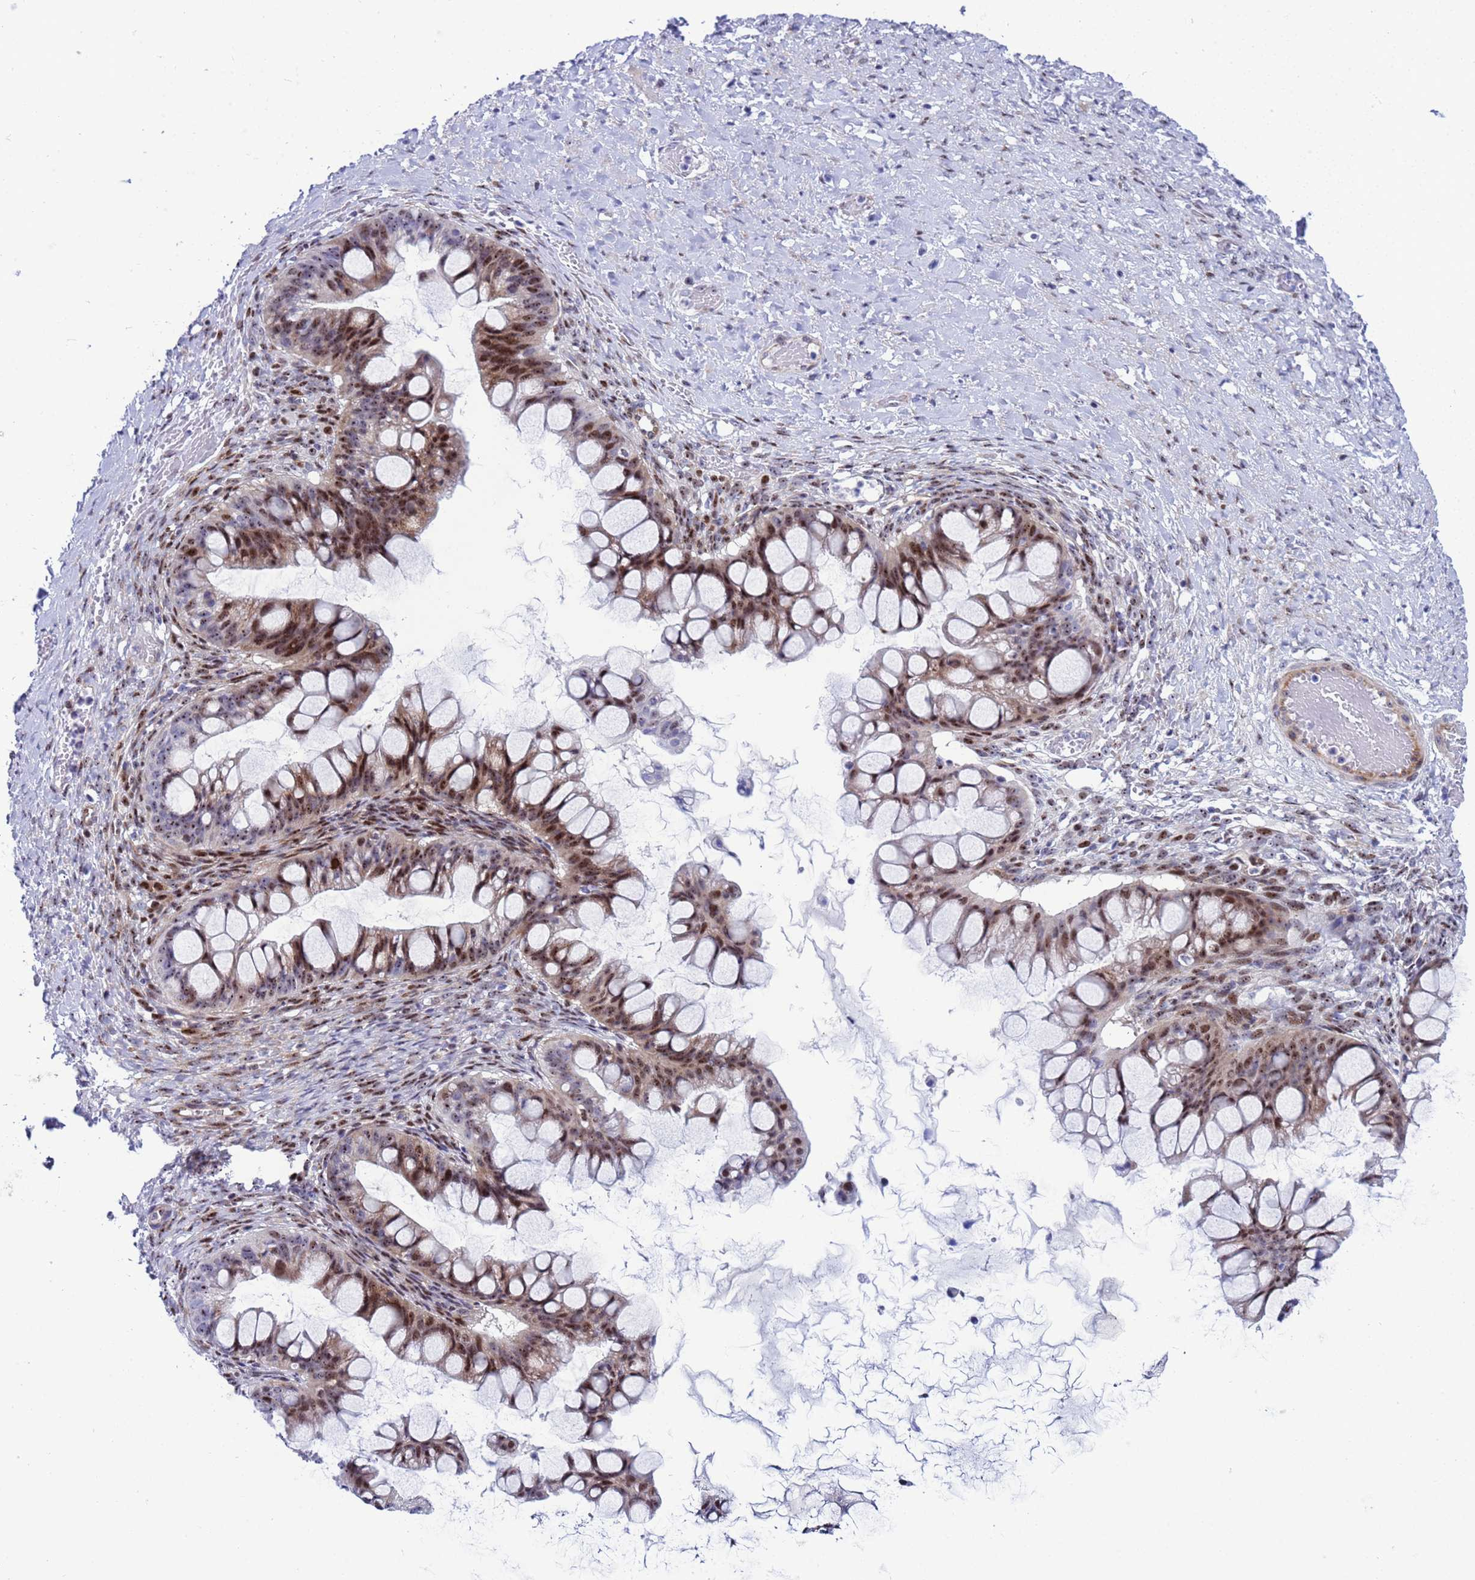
{"staining": {"intensity": "moderate", "quantity": ">75%", "location": "nuclear"}, "tissue": "ovarian cancer", "cell_type": "Tumor cells", "image_type": "cancer", "snomed": [{"axis": "morphology", "description": "Cystadenocarcinoma, mucinous, NOS"}, {"axis": "topography", "description": "Ovary"}], "caption": "A medium amount of moderate nuclear staining is appreciated in approximately >75% of tumor cells in ovarian cancer (mucinous cystadenocarcinoma) tissue.", "gene": "POP5", "patient": {"sex": "female", "age": 73}}